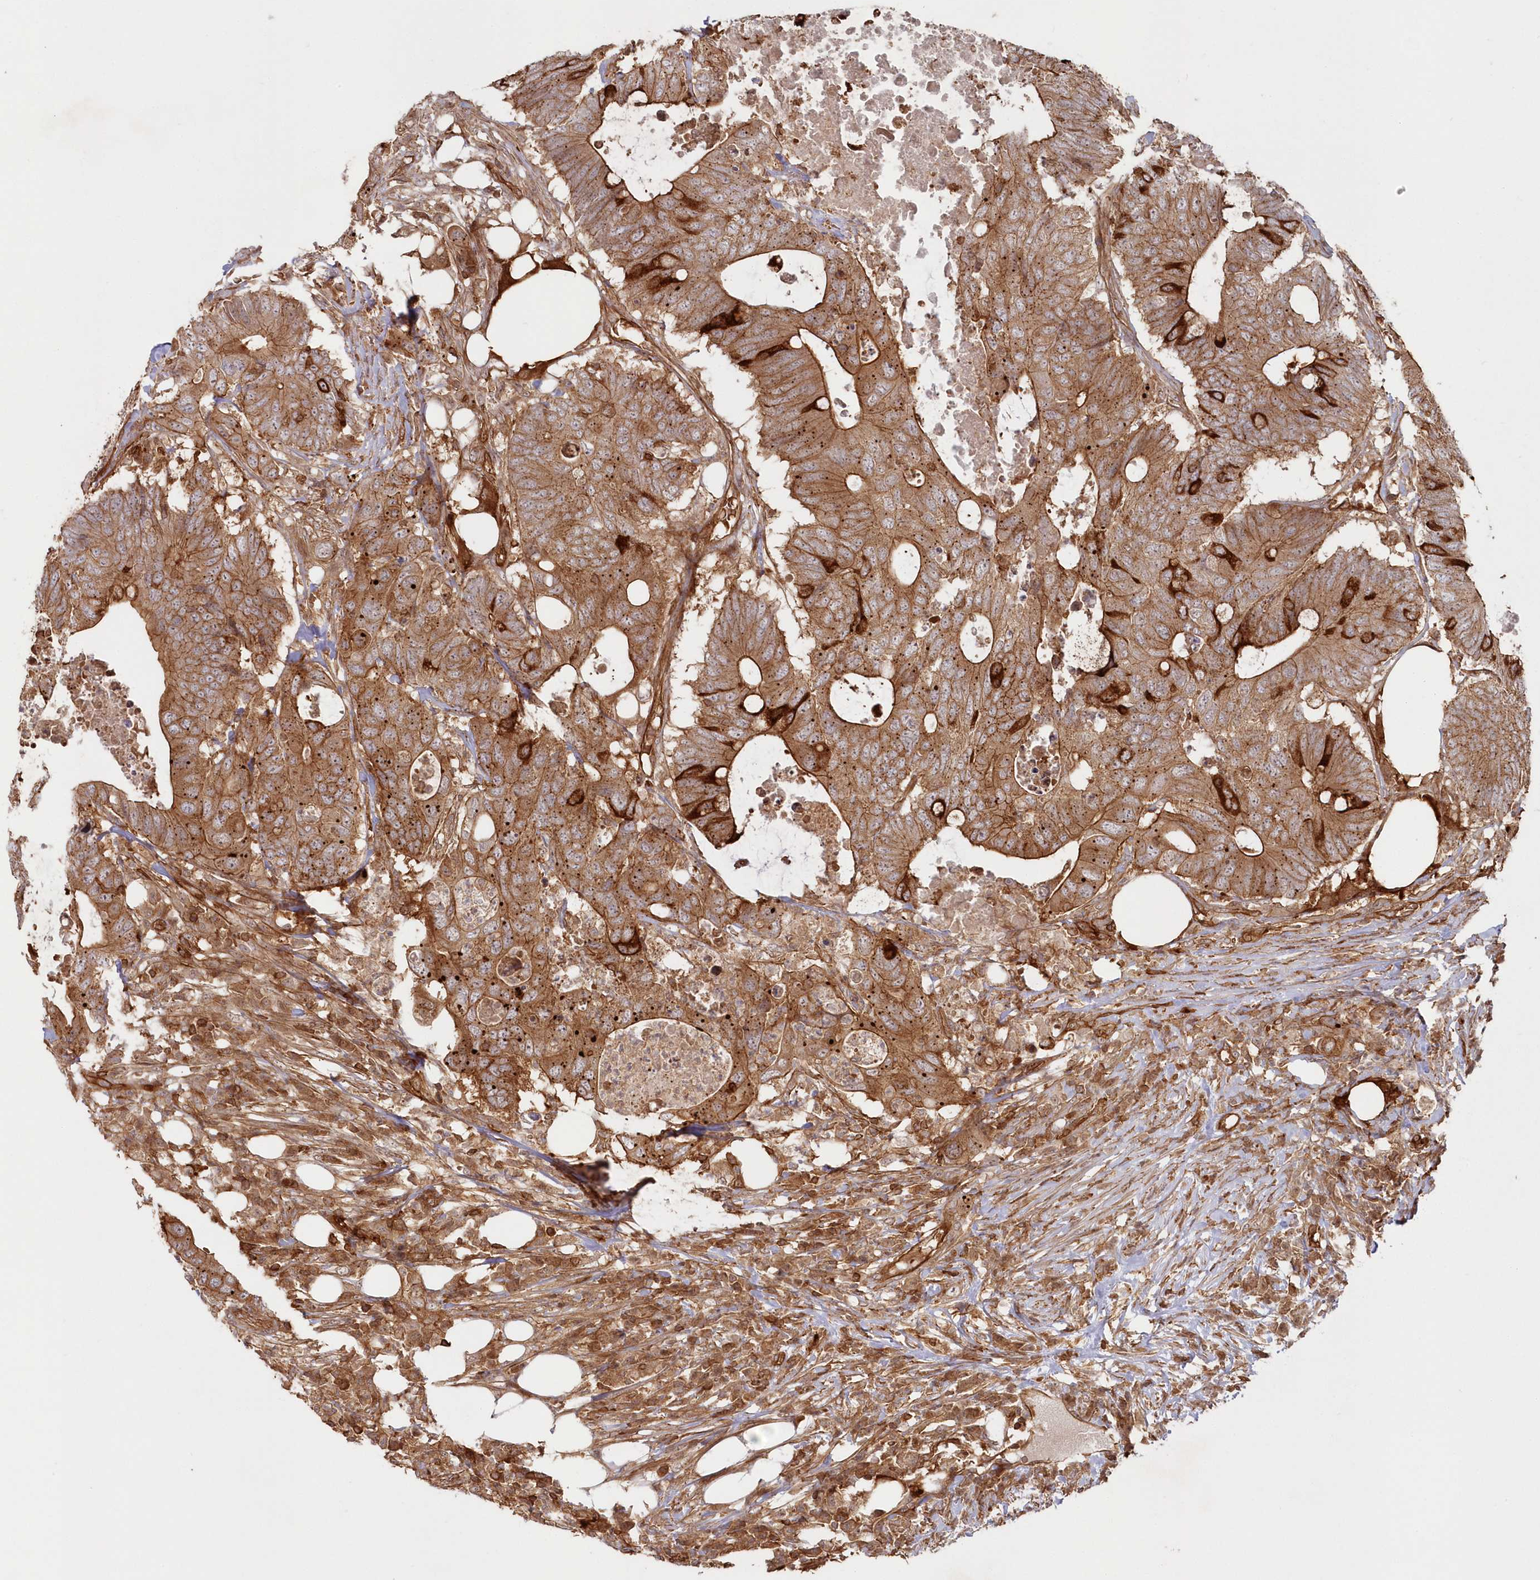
{"staining": {"intensity": "moderate", "quantity": ">75%", "location": "cytoplasmic/membranous"}, "tissue": "colorectal cancer", "cell_type": "Tumor cells", "image_type": "cancer", "snomed": [{"axis": "morphology", "description": "Adenocarcinoma, NOS"}, {"axis": "topography", "description": "Colon"}], "caption": "Colorectal adenocarcinoma stained with a protein marker displays moderate staining in tumor cells.", "gene": "RGCC", "patient": {"sex": "male", "age": 71}}